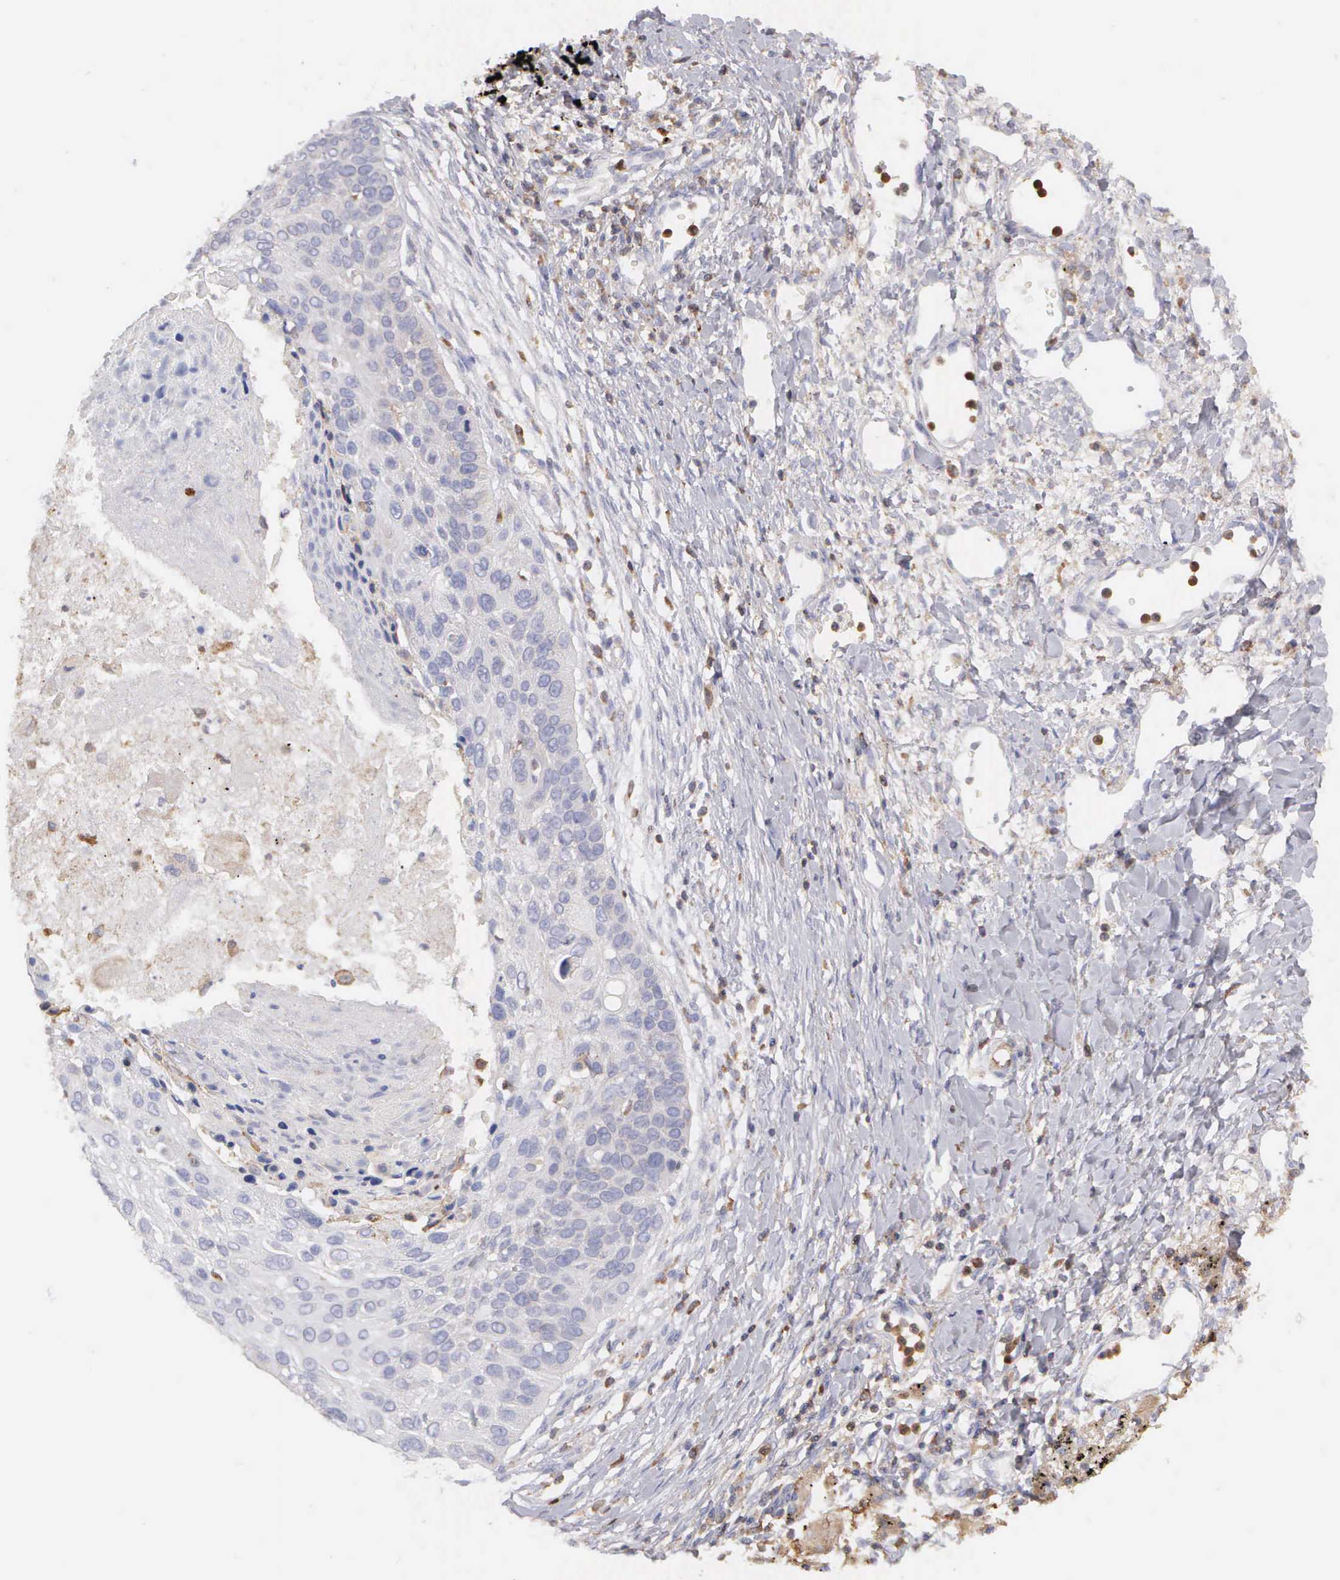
{"staining": {"intensity": "negative", "quantity": "none", "location": "none"}, "tissue": "lung cancer", "cell_type": "Tumor cells", "image_type": "cancer", "snomed": [{"axis": "morphology", "description": "Squamous cell carcinoma, NOS"}, {"axis": "topography", "description": "Lung"}], "caption": "An image of squamous cell carcinoma (lung) stained for a protein shows no brown staining in tumor cells.", "gene": "ARHGAP4", "patient": {"sex": "male", "age": 71}}